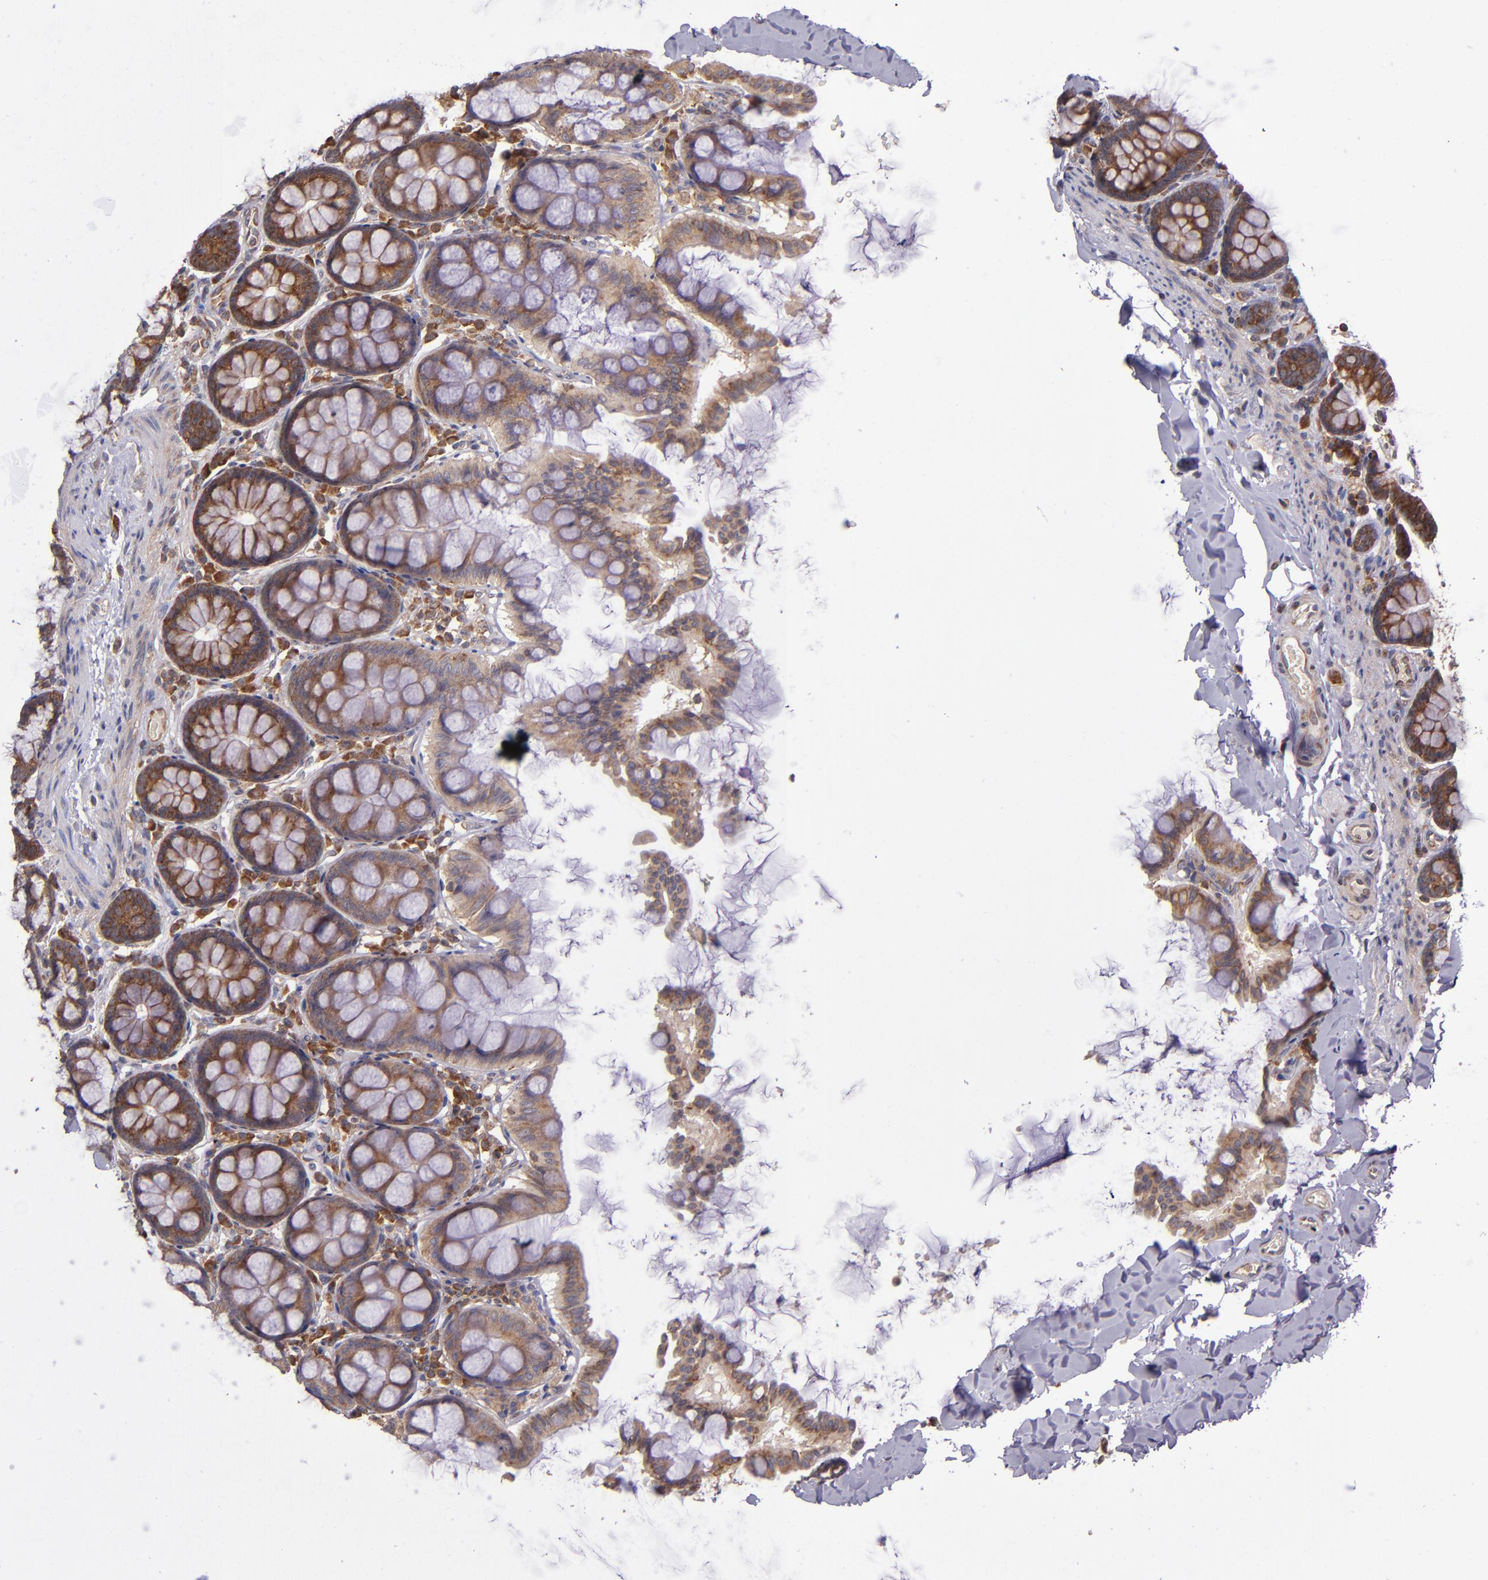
{"staining": {"intensity": "moderate", "quantity": ">75%", "location": "cytoplasmic/membranous"}, "tissue": "colon", "cell_type": "Endothelial cells", "image_type": "normal", "snomed": [{"axis": "morphology", "description": "Normal tissue, NOS"}, {"axis": "topography", "description": "Colon"}], "caption": "IHC image of normal colon: human colon stained using IHC displays medium levels of moderate protein expression localized specifically in the cytoplasmic/membranous of endothelial cells, appearing as a cytoplasmic/membranous brown color.", "gene": "EIF4ENIF1", "patient": {"sex": "female", "age": 61}}